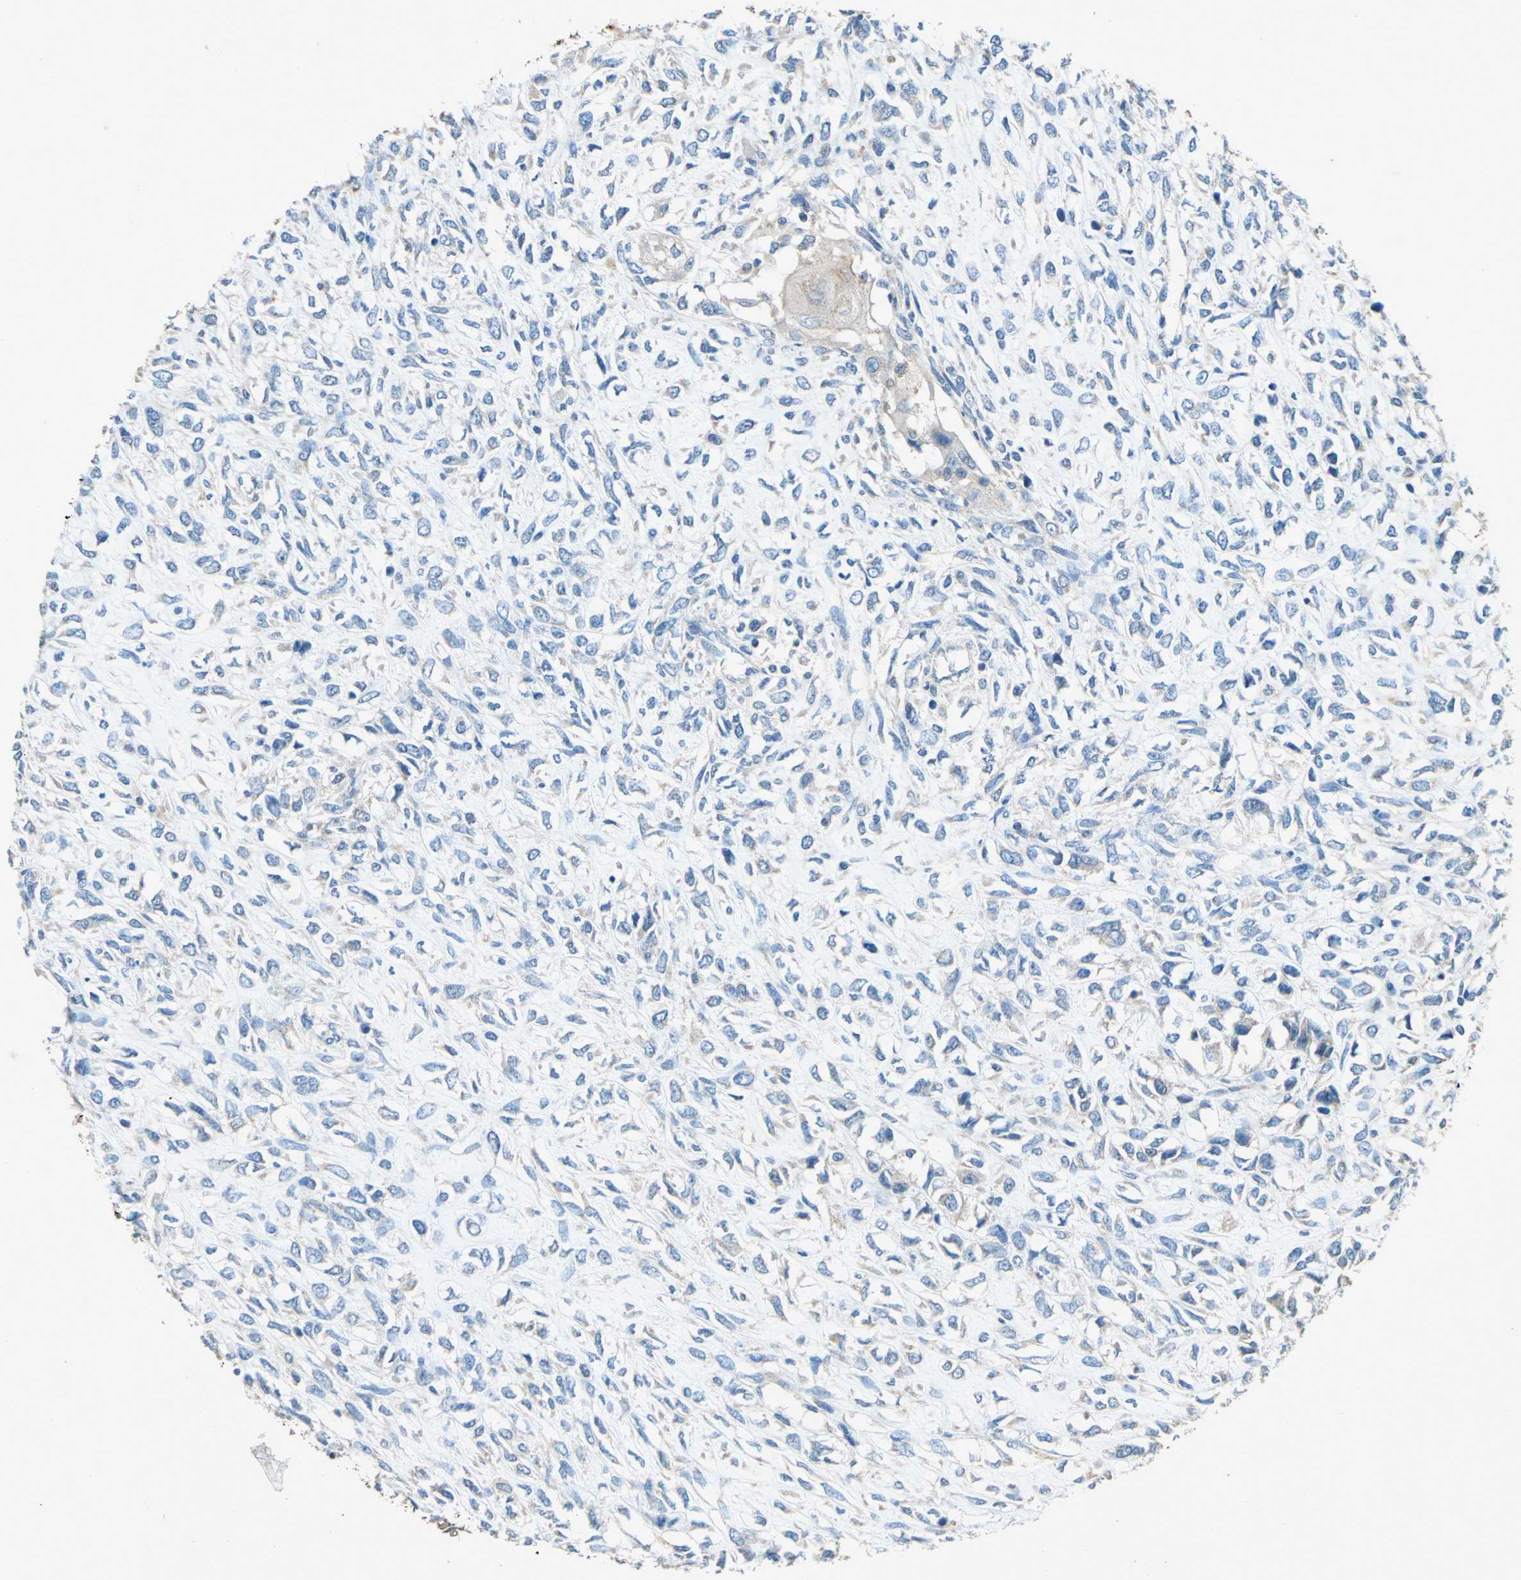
{"staining": {"intensity": "weak", "quantity": "25%-75%", "location": "cytoplasmic/membranous"}, "tissue": "head and neck cancer", "cell_type": "Tumor cells", "image_type": "cancer", "snomed": [{"axis": "morphology", "description": "Necrosis, NOS"}, {"axis": "morphology", "description": "Neoplasm, malignant, NOS"}, {"axis": "topography", "description": "Salivary gland"}, {"axis": "topography", "description": "Head-Neck"}], "caption": "Brown immunohistochemical staining in neoplasm (malignant) (head and neck) reveals weak cytoplasmic/membranous staining in approximately 25%-75% of tumor cells.", "gene": "ADAMTS5", "patient": {"sex": "male", "age": 43}}